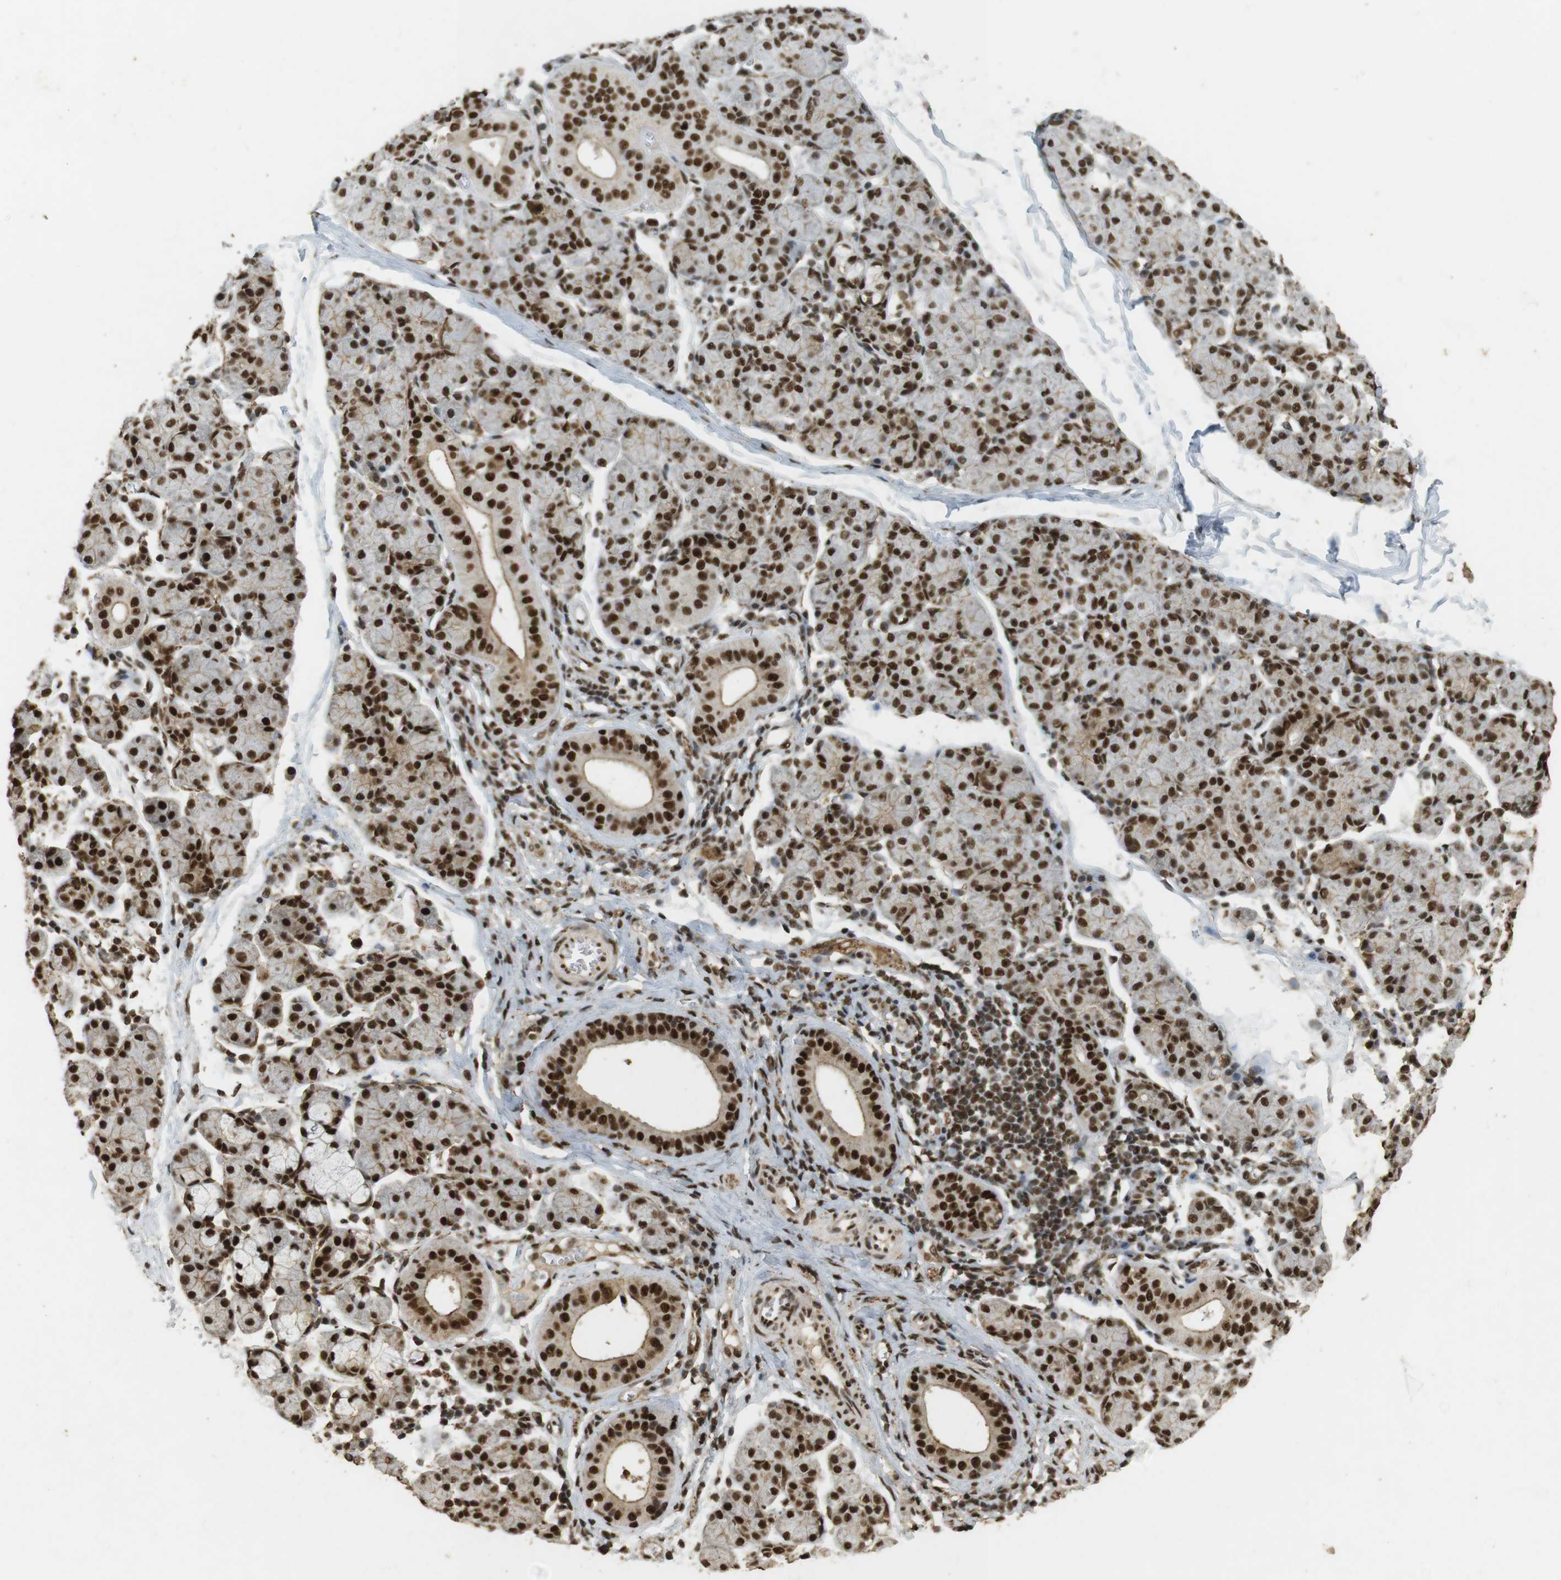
{"staining": {"intensity": "strong", "quantity": ">75%", "location": "nuclear"}, "tissue": "salivary gland", "cell_type": "Glandular cells", "image_type": "normal", "snomed": [{"axis": "morphology", "description": "Normal tissue, NOS"}, {"axis": "morphology", "description": "Inflammation, NOS"}, {"axis": "topography", "description": "Lymph node"}, {"axis": "topography", "description": "Salivary gland"}], "caption": "Immunohistochemical staining of benign human salivary gland demonstrates strong nuclear protein positivity in about >75% of glandular cells. (DAB IHC with brightfield microscopy, high magnification).", "gene": "GATA4", "patient": {"sex": "male", "age": 3}}